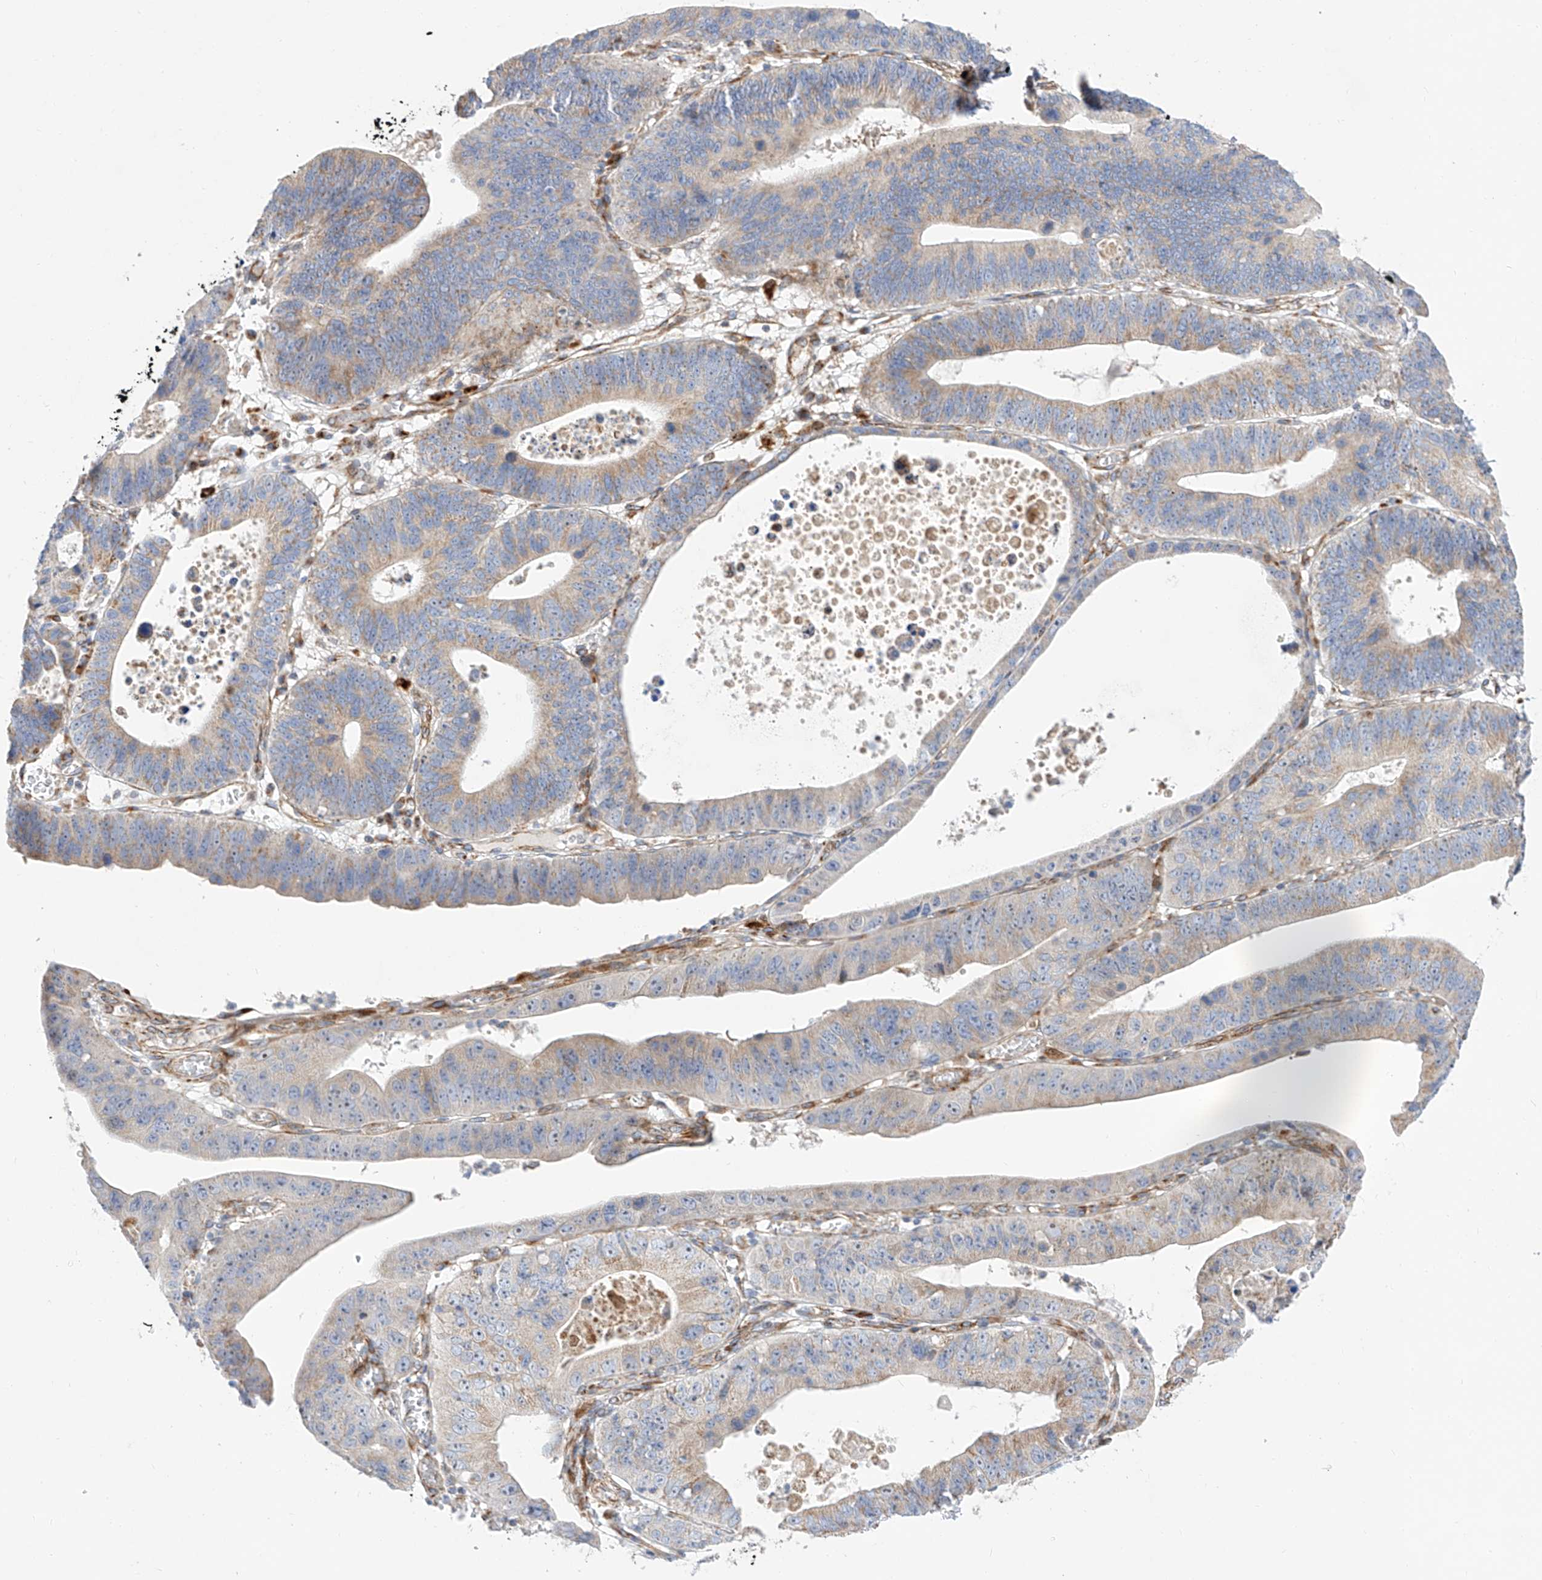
{"staining": {"intensity": "weak", "quantity": "25%-75%", "location": "cytoplasmic/membranous"}, "tissue": "stomach cancer", "cell_type": "Tumor cells", "image_type": "cancer", "snomed": [{"axis": "morphology", "description": "Adenocarcinoma, NOS"}, {"axis": "topography", "description": "Stomach"}], "caption": "Weak cytoplasmic/membranous protein positivity is seen in about 25%-75% of tumor cells in stomach adenocarcinoma.", "gene": "CST9", "patient": {"sex": "male", "age": 59}}